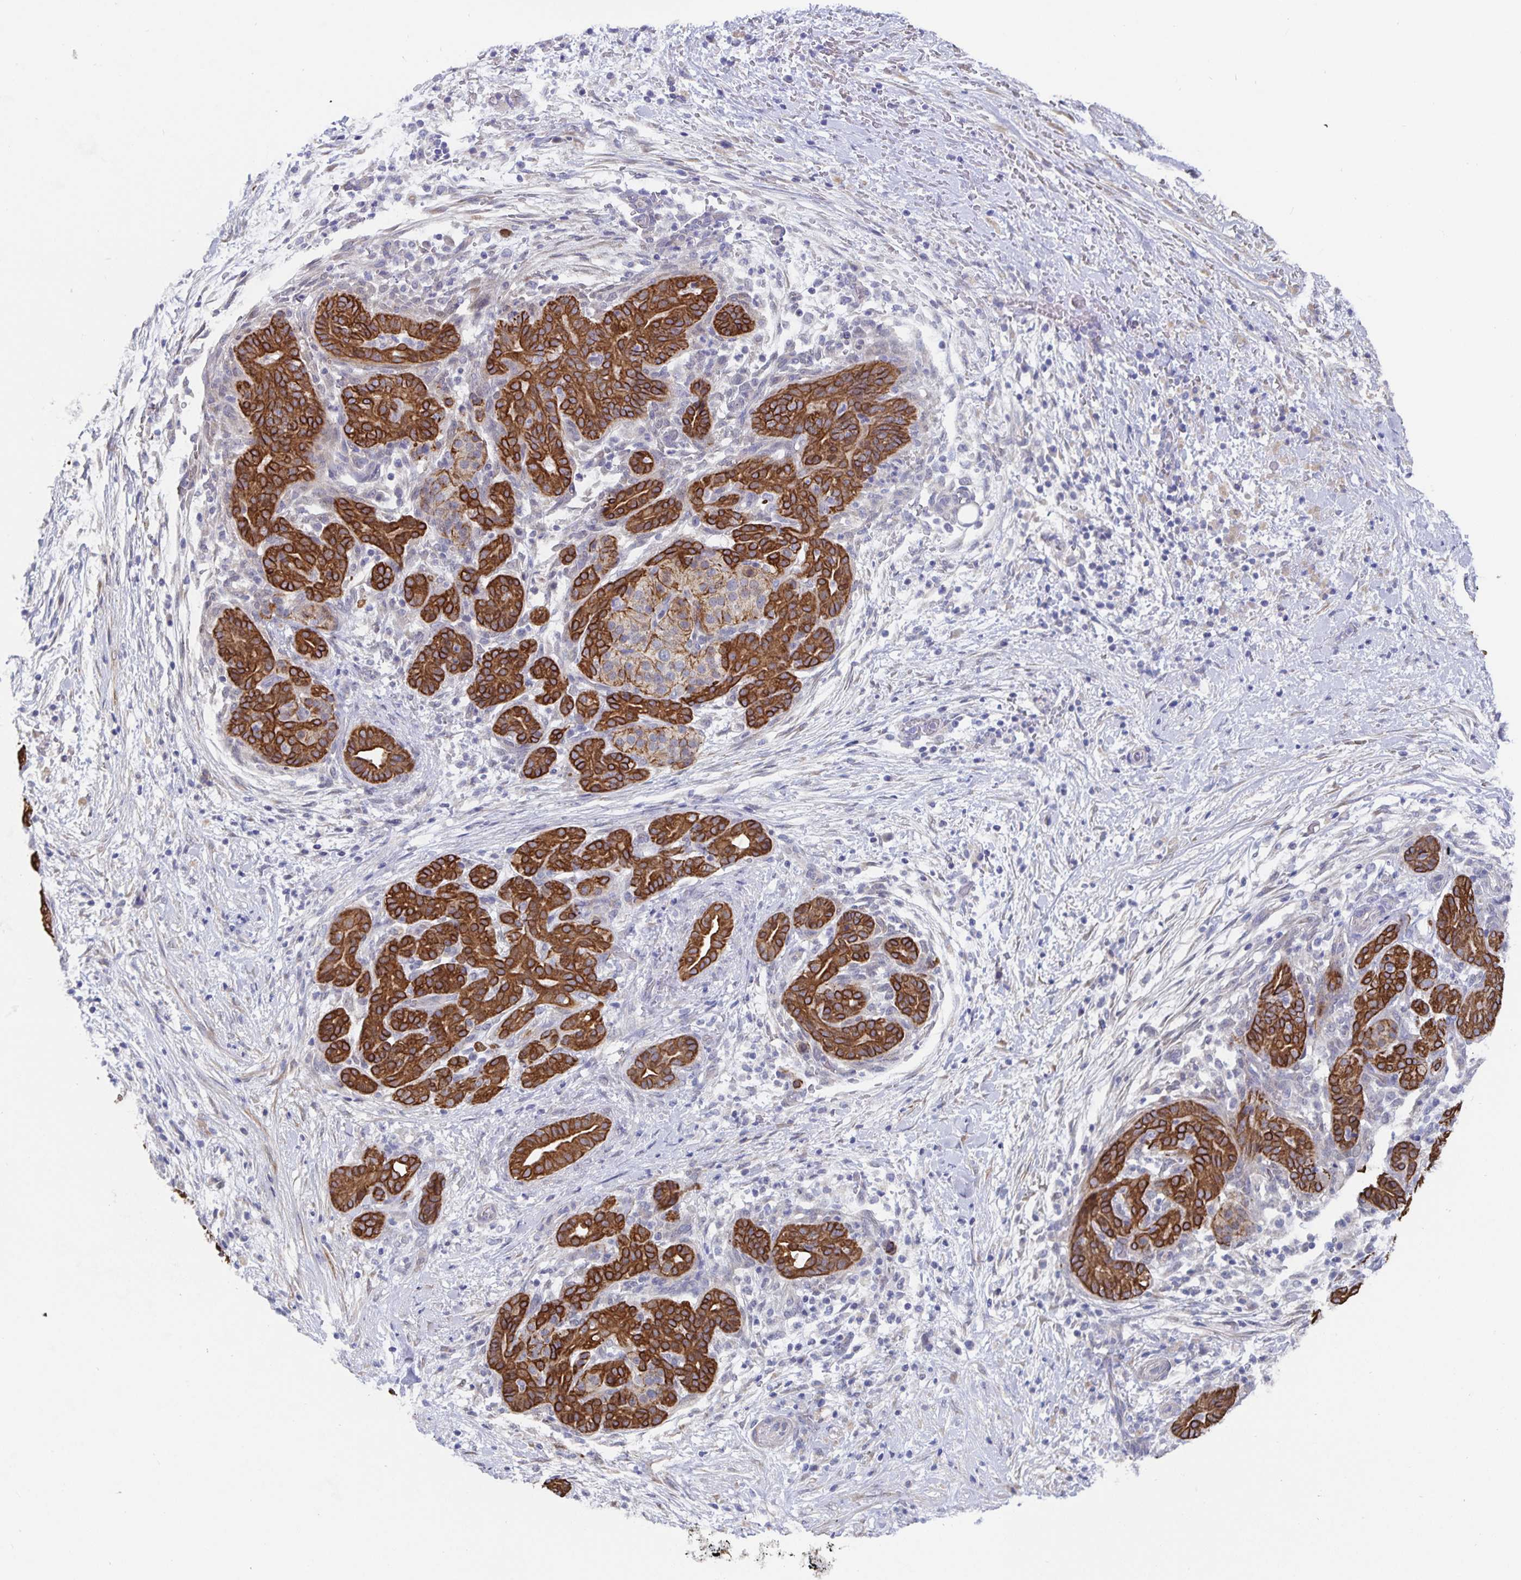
{"staining": {"intensity": "strong", "quantity": ">75%", "location": "cytoplasmic/membranous"}, "tissue": "pancreatic cancer", "cell_type": "Tumor cells", "image_type": "cancer", "snomed": [{"axis": "morphology", "description": "Adenocarcinoma, NOS"}, {"axis": "topography", "description": "Pancreas"}], "caption": "Brown immunohistochemical staining in pancreatic adenocarcinoma reveals strong cytoplasmic/membranous positivity in approximately >75% of tumor cells. (DAB (3,3'-diaminobenzidine) = brown stain, brightfield microscopy at high magnification).", "gene": "ZIK1", "patient": {"sex": "male", "age": 44}}